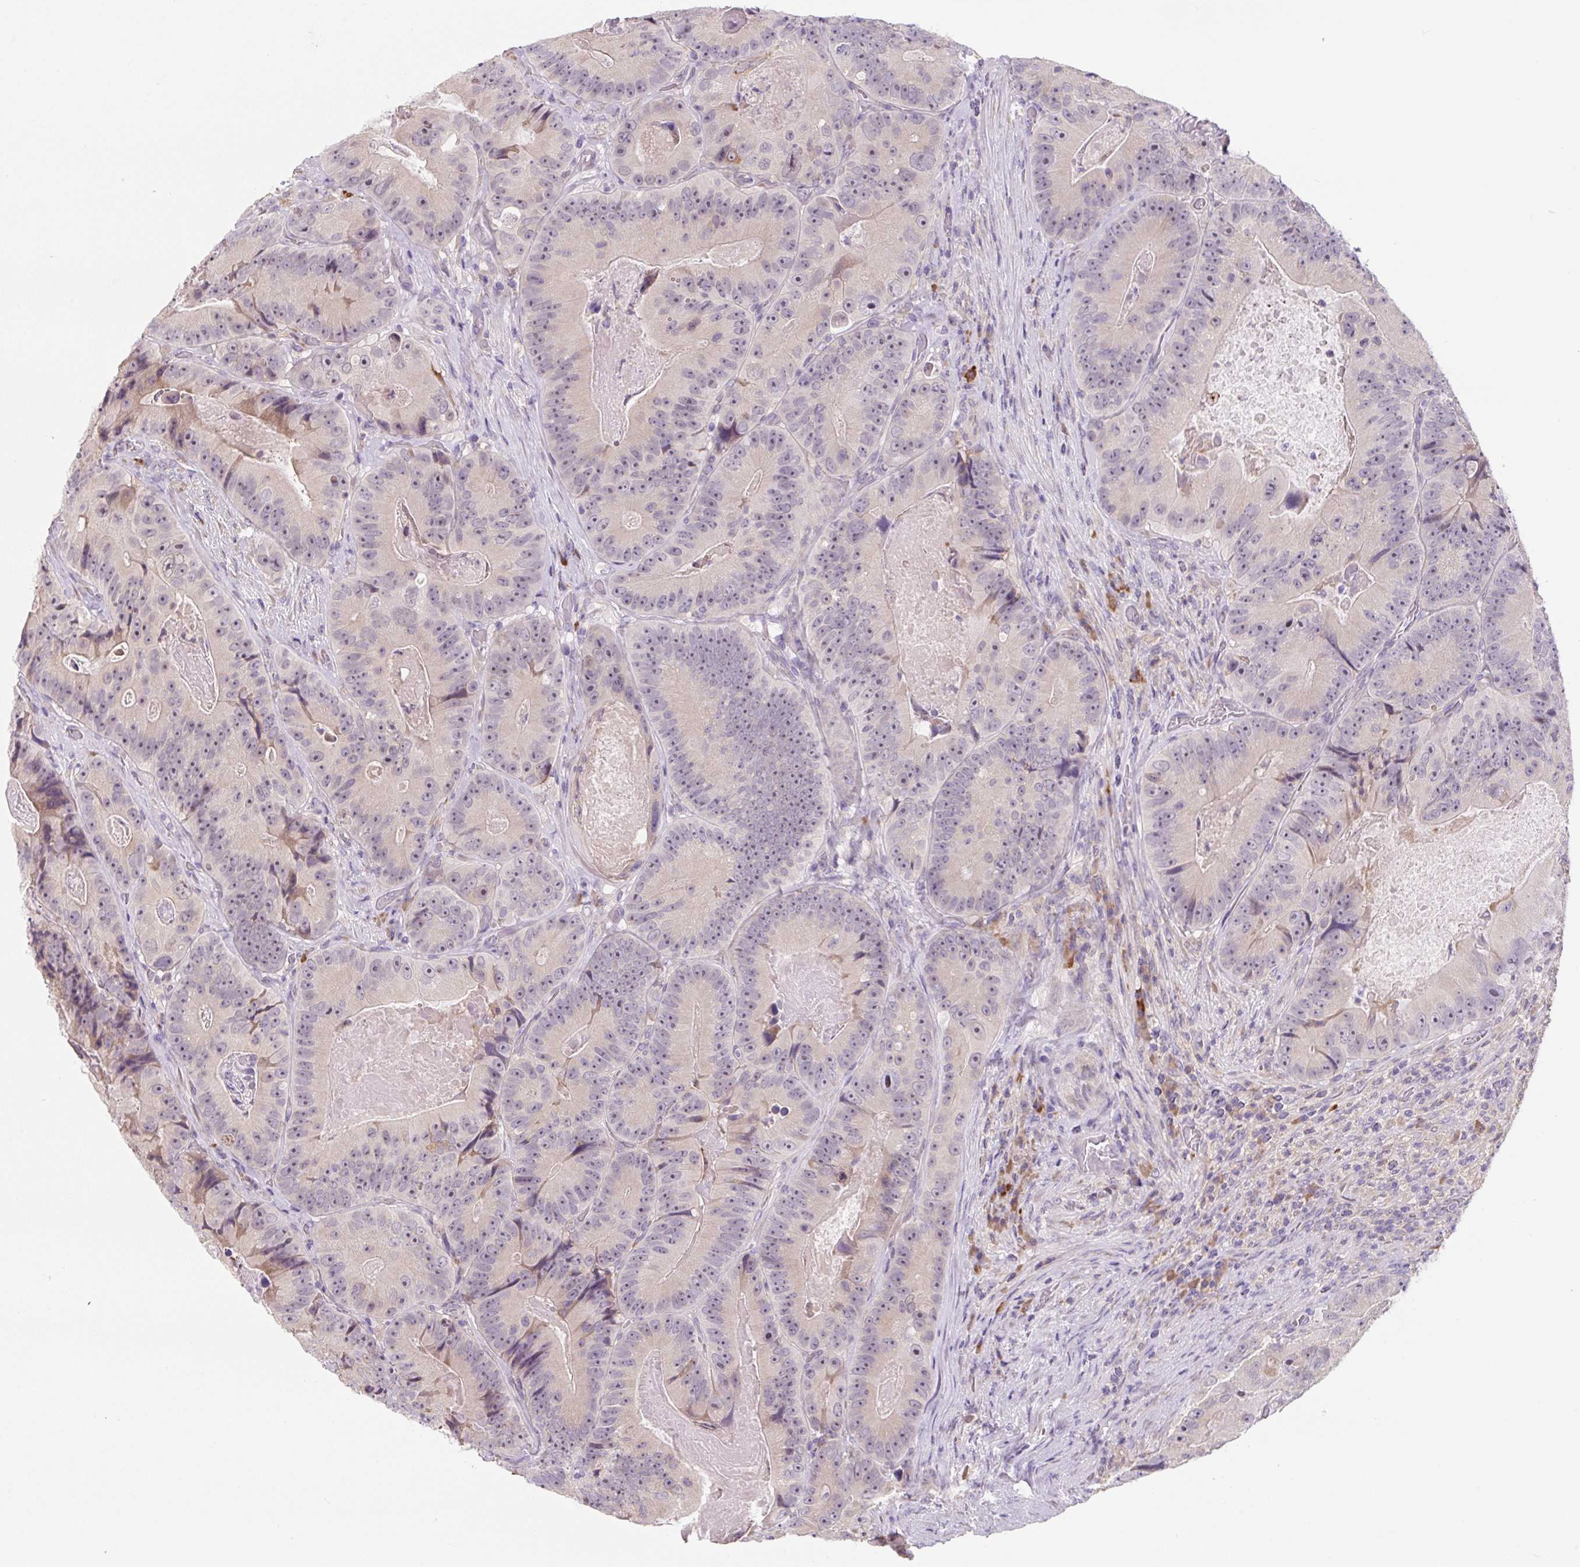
{"staining": {"intensity": "weak", "quantity": "<25%", "location": "cytoplasmic/membranous"}, "tissue": "colorectal cancer", "cell_type": "Tumor cells", "image_type": "cancer", "snomed": [{"axis": "morphology", "description": "Adenocarcinoma, NOS"}, {"axis": "topography", "description": "Colon"}], "caption": "There is no significant expression in tumor cells of colorectal cancer (adenocarcinoma).", "gene": "FZD5", "patient": {"sex": "female", "age": 86}}